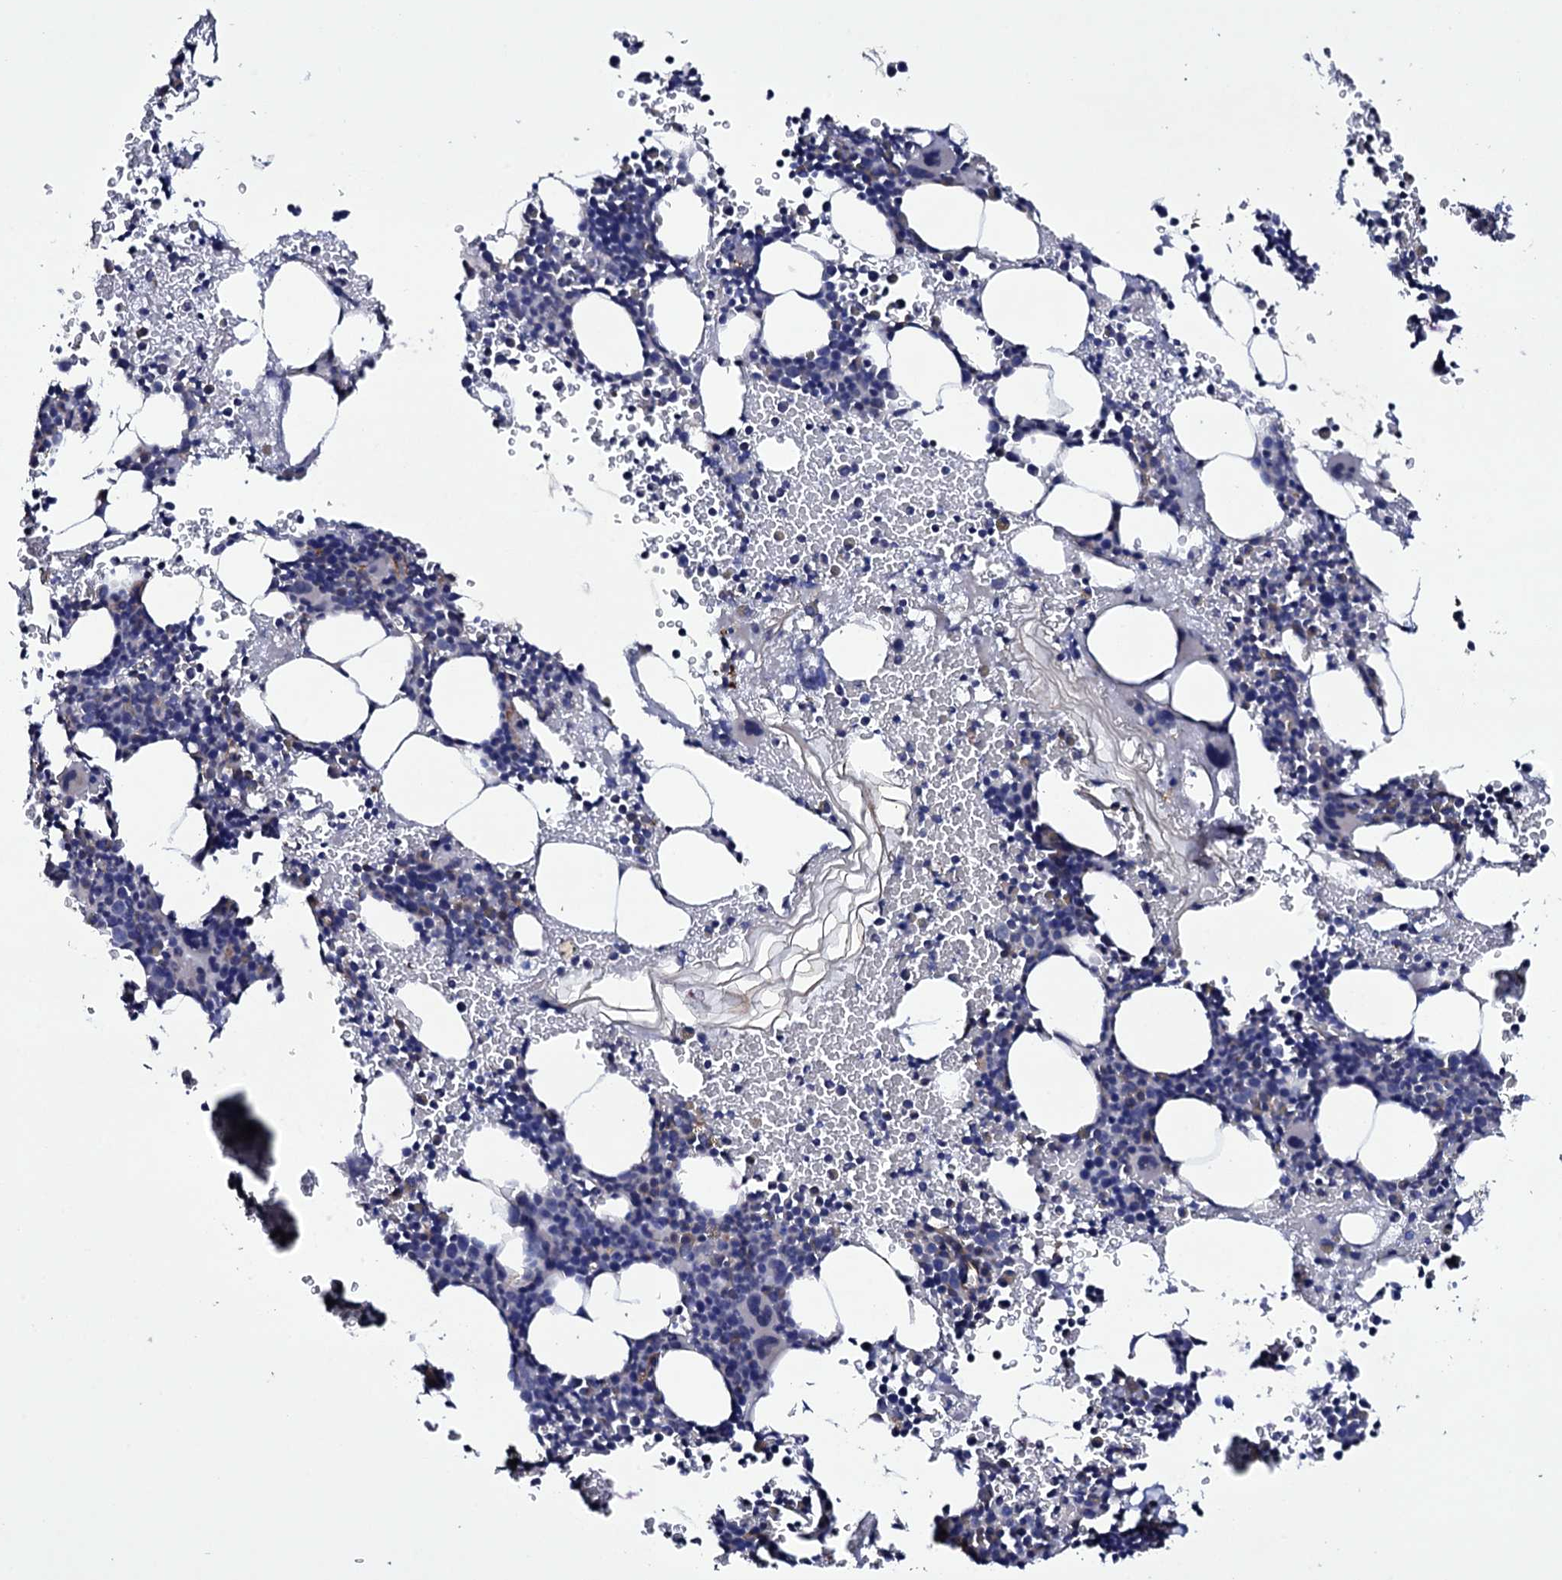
{"staining": {"intensity": "negative", "quantity": "none", "location": "none"}, "tissue": "bone marrow", "cell_type": "Hematopoietic cells", "image_type": "normal", "snomed": [{"axis": "morphology", "description": "Normal tissue, NOS"}, {"axis": "topography", "description": "Bone marrow"}], "caption": "IHC of normal bone marrow displays no positivity in hematopoietic cells.", "gene": "BCL2L14", "patient": {"sex": "male", "age": 41}}